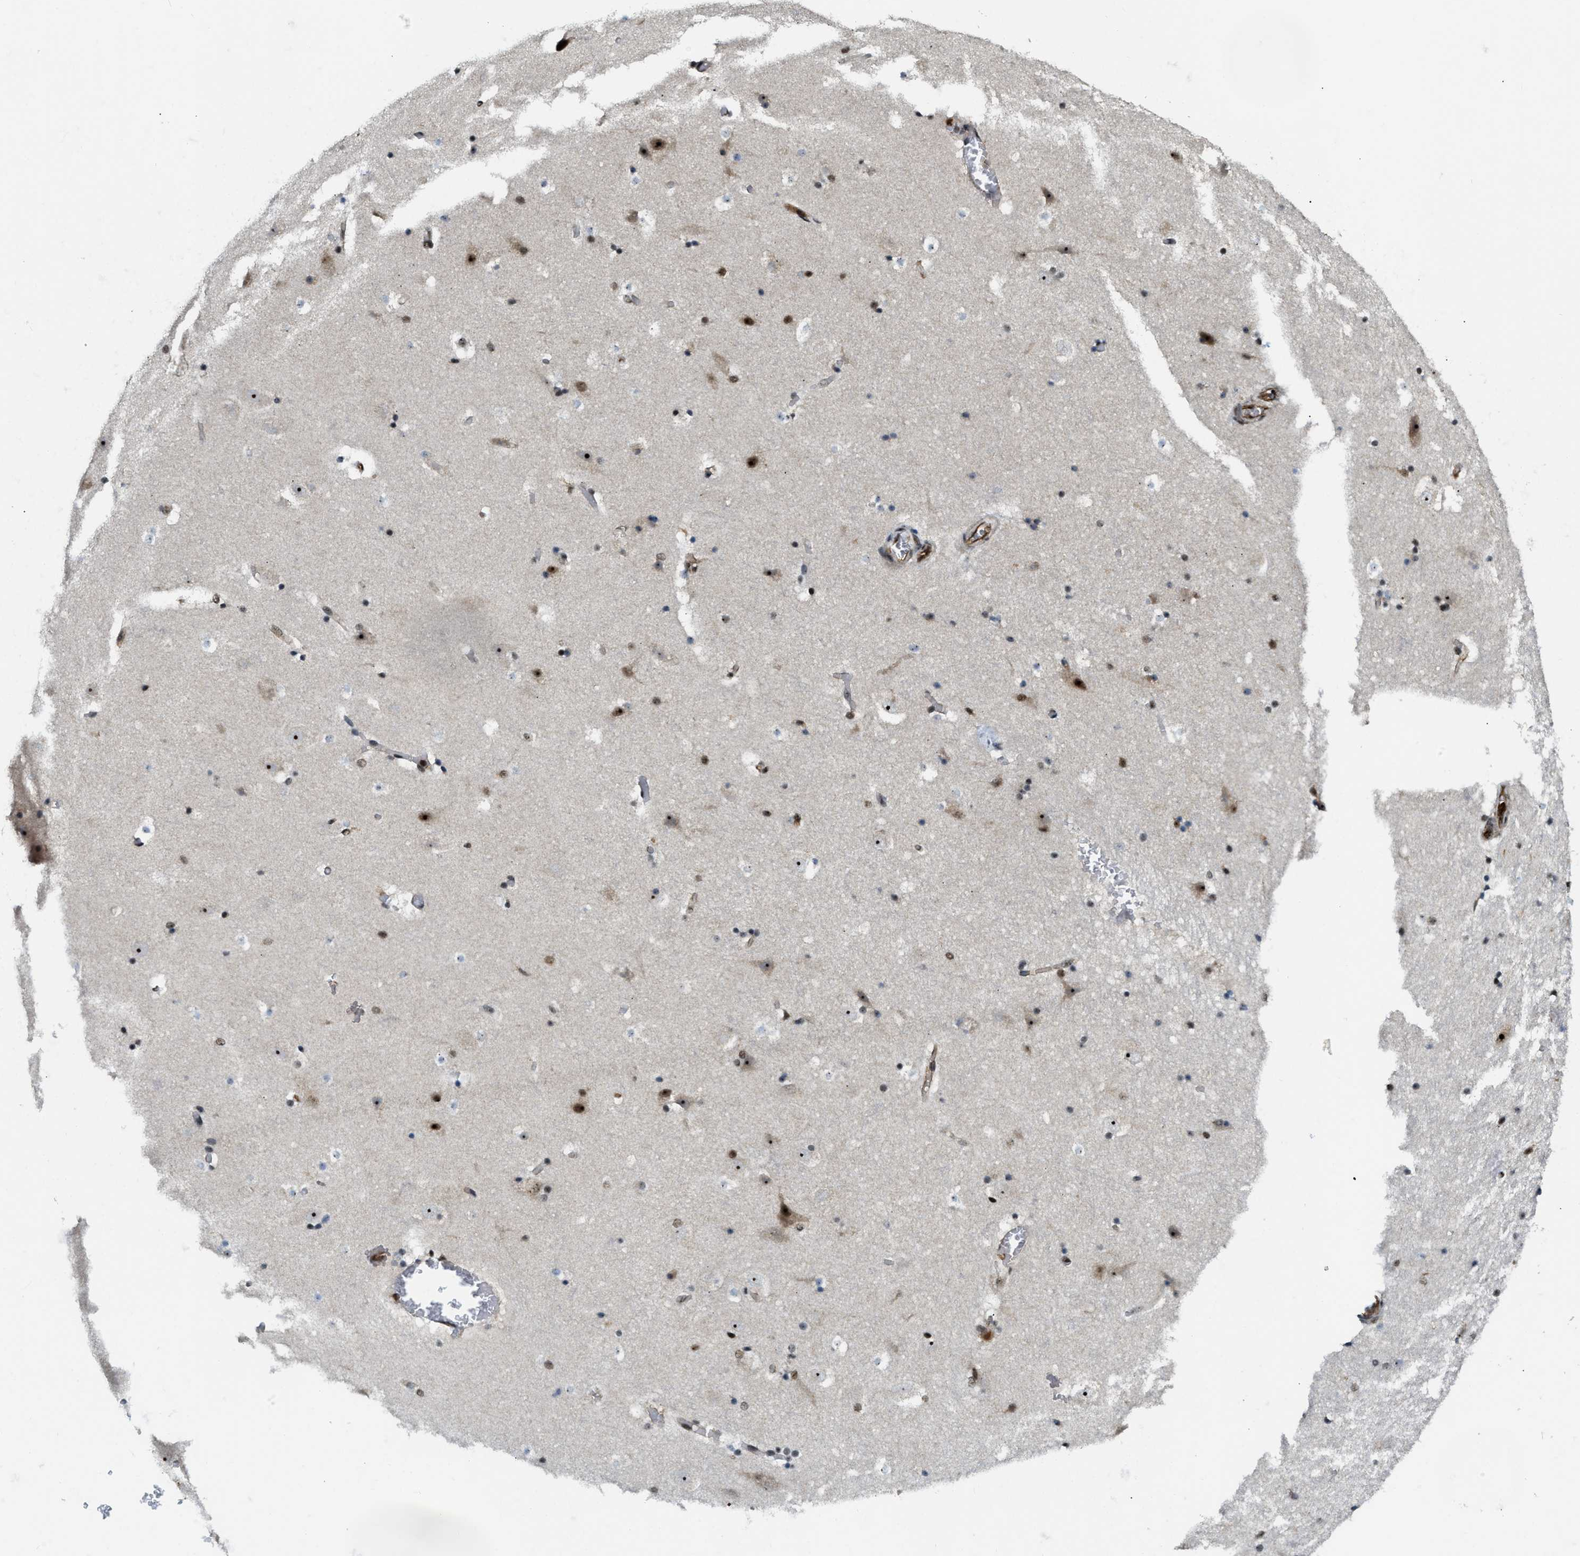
{"staining": {"intensity": "moderate", "quantity": "25%-75%", "location": "nuclear"}, "tissue": "hippocampus", "cell_type": "Glial cells", "image_type": "normal", "snomed": [{"axis": "morphology", "description": "Normal tissue, NOS"}, {"axis": "topography", "description": "Hippocampus"}], "caption": "Normal hippocampus shows moderate nuclear expression in approximately 25%-75% of glial cells.", "gene": "E2F1", "patient": {"sex": "male", "age": 45}}